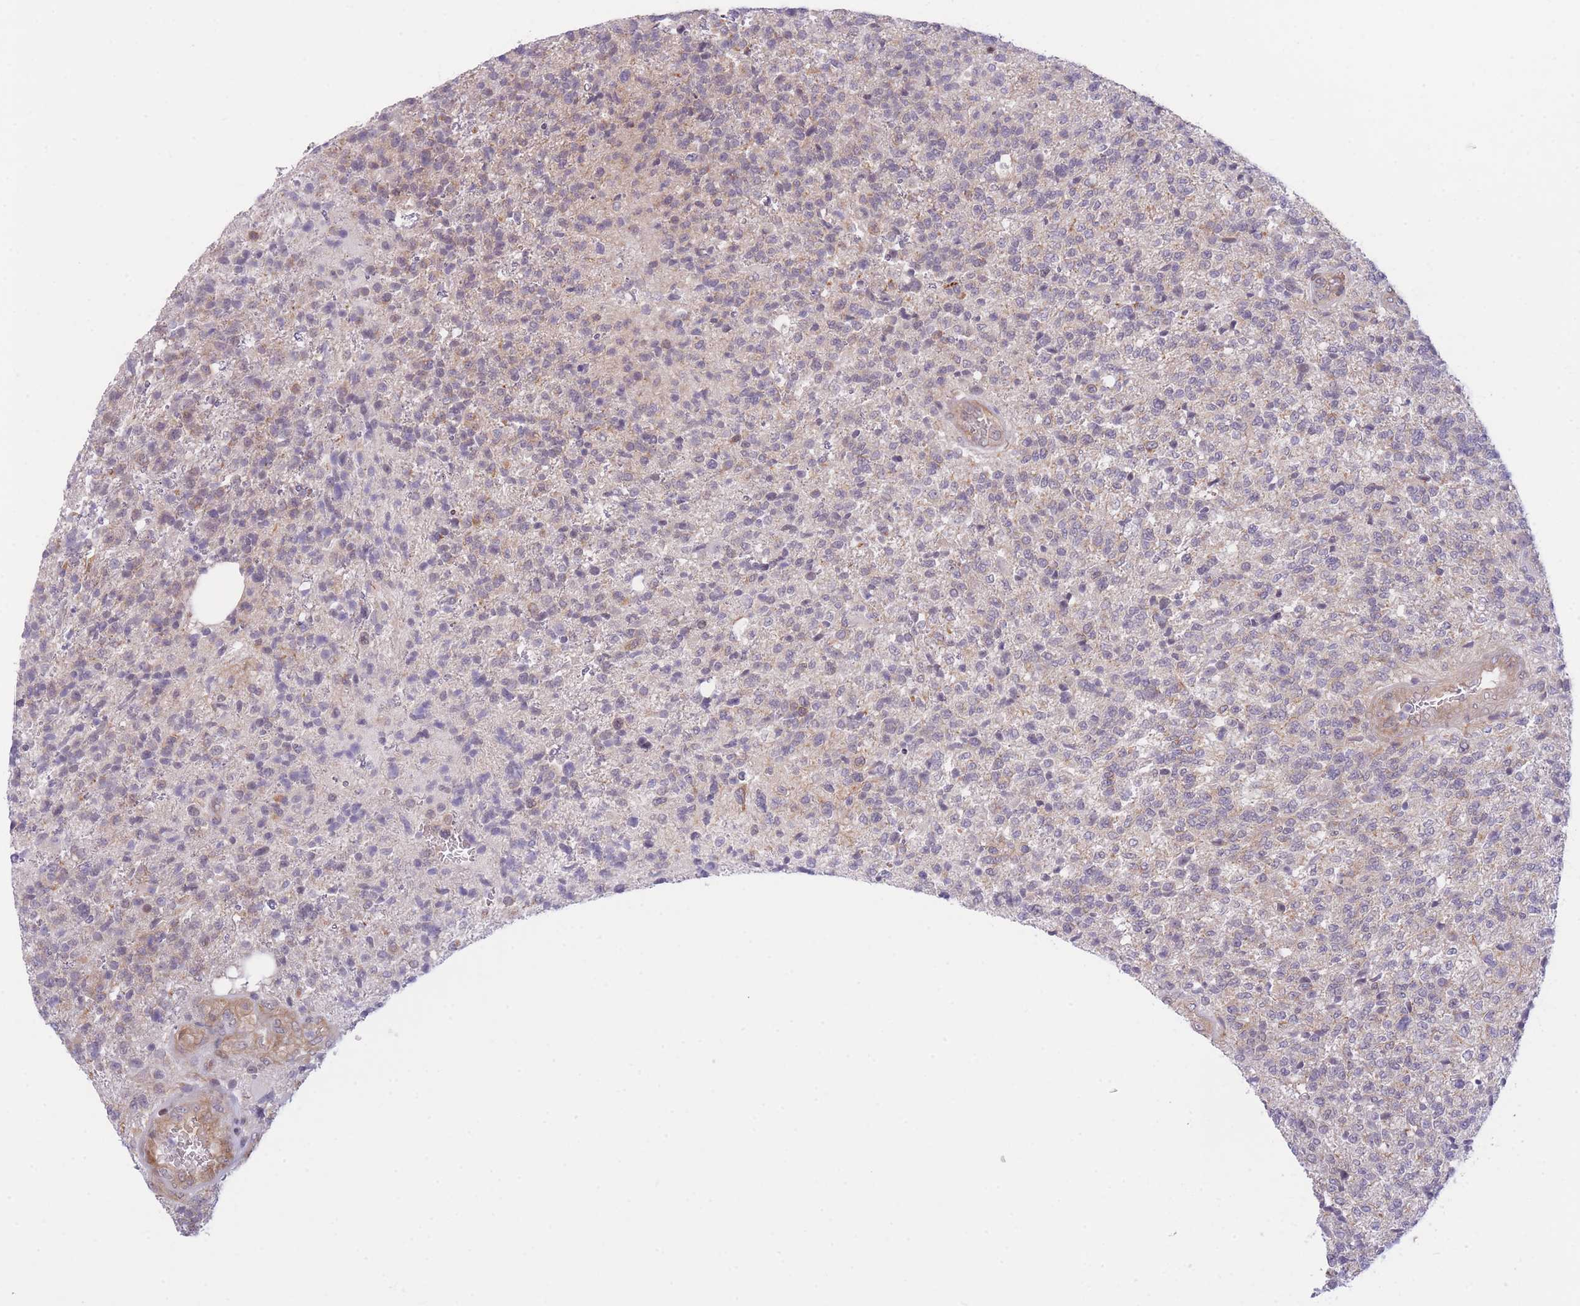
{"staining": {"intensity": "weak", "quantity": "<25%", "location": "cytoplasmic/membranous,nuclear"}, "tissue": "glioma", "cell_type": "Tumor cells", "image_type": "cancer", "snomed": [{"axis": "morphology", "description": "Glioma, malignant, High grade"}, {"axis": "topography", "description": "Brain"}], "caption": "DAB immunohistochemical staining of malignant glioma (high-grade) shows no significant expression in tumor cells. (Brightfield microscopy of DAB immunohistochemistry at high magnification).", "gene": "CDC25B", "patient": {"sex": "male", "age": 56}}